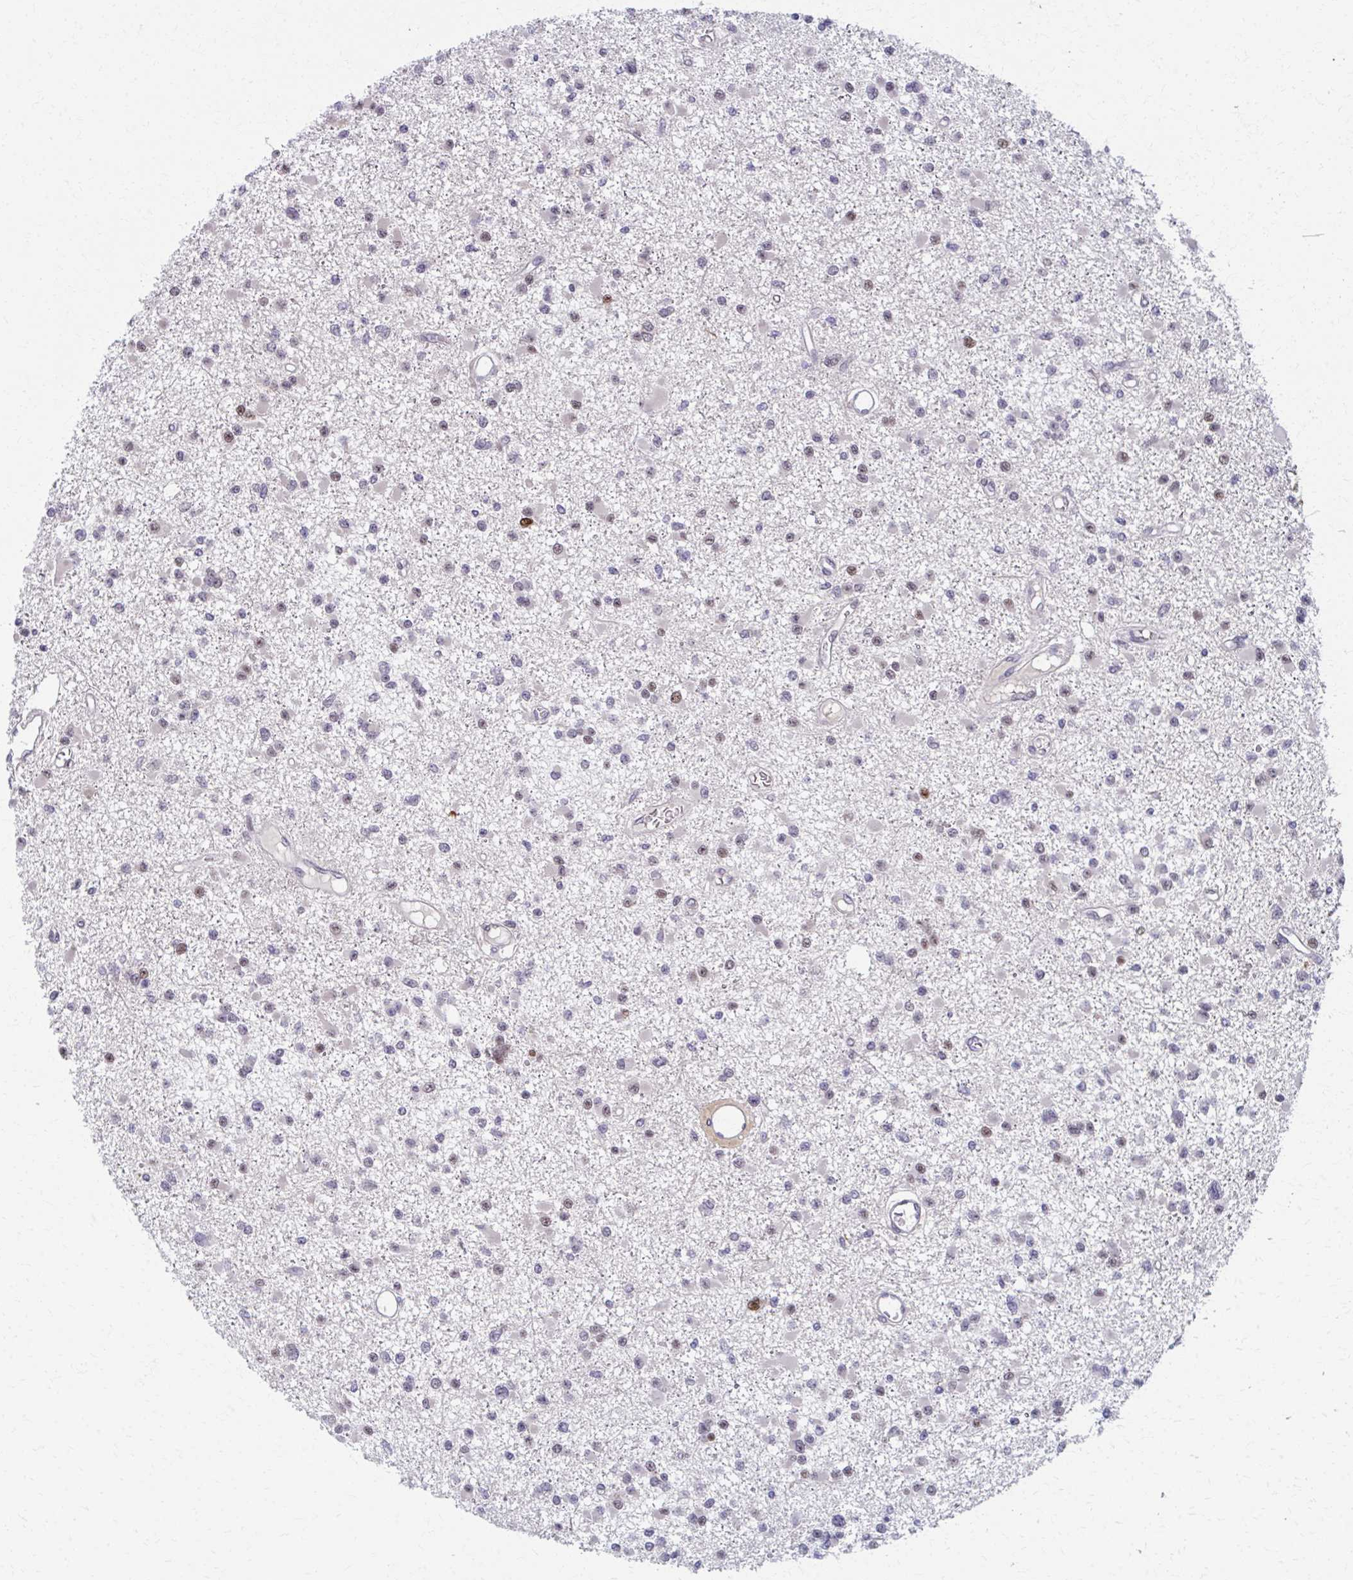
{"staining": {"intensity": "weak", "quantity": "25%-75%", "location": "nuclear"}, "tissue": "glioma", "cell_type": "Tumor cells", "image_type": "cancer", "snomed": [{"axis": "morphology", "description": "Glioma, malignant, Low grade"}, {"axis": "topography", "description": "Brain"}], "caption": "Immunohistochemical staining of malignant low-grade glioma displays low levels of weak nuclear protein staining in about 25%-75% of tumor cells.", "gene": "SETBP1", "patient": {"sex": "female", "age": 22}}